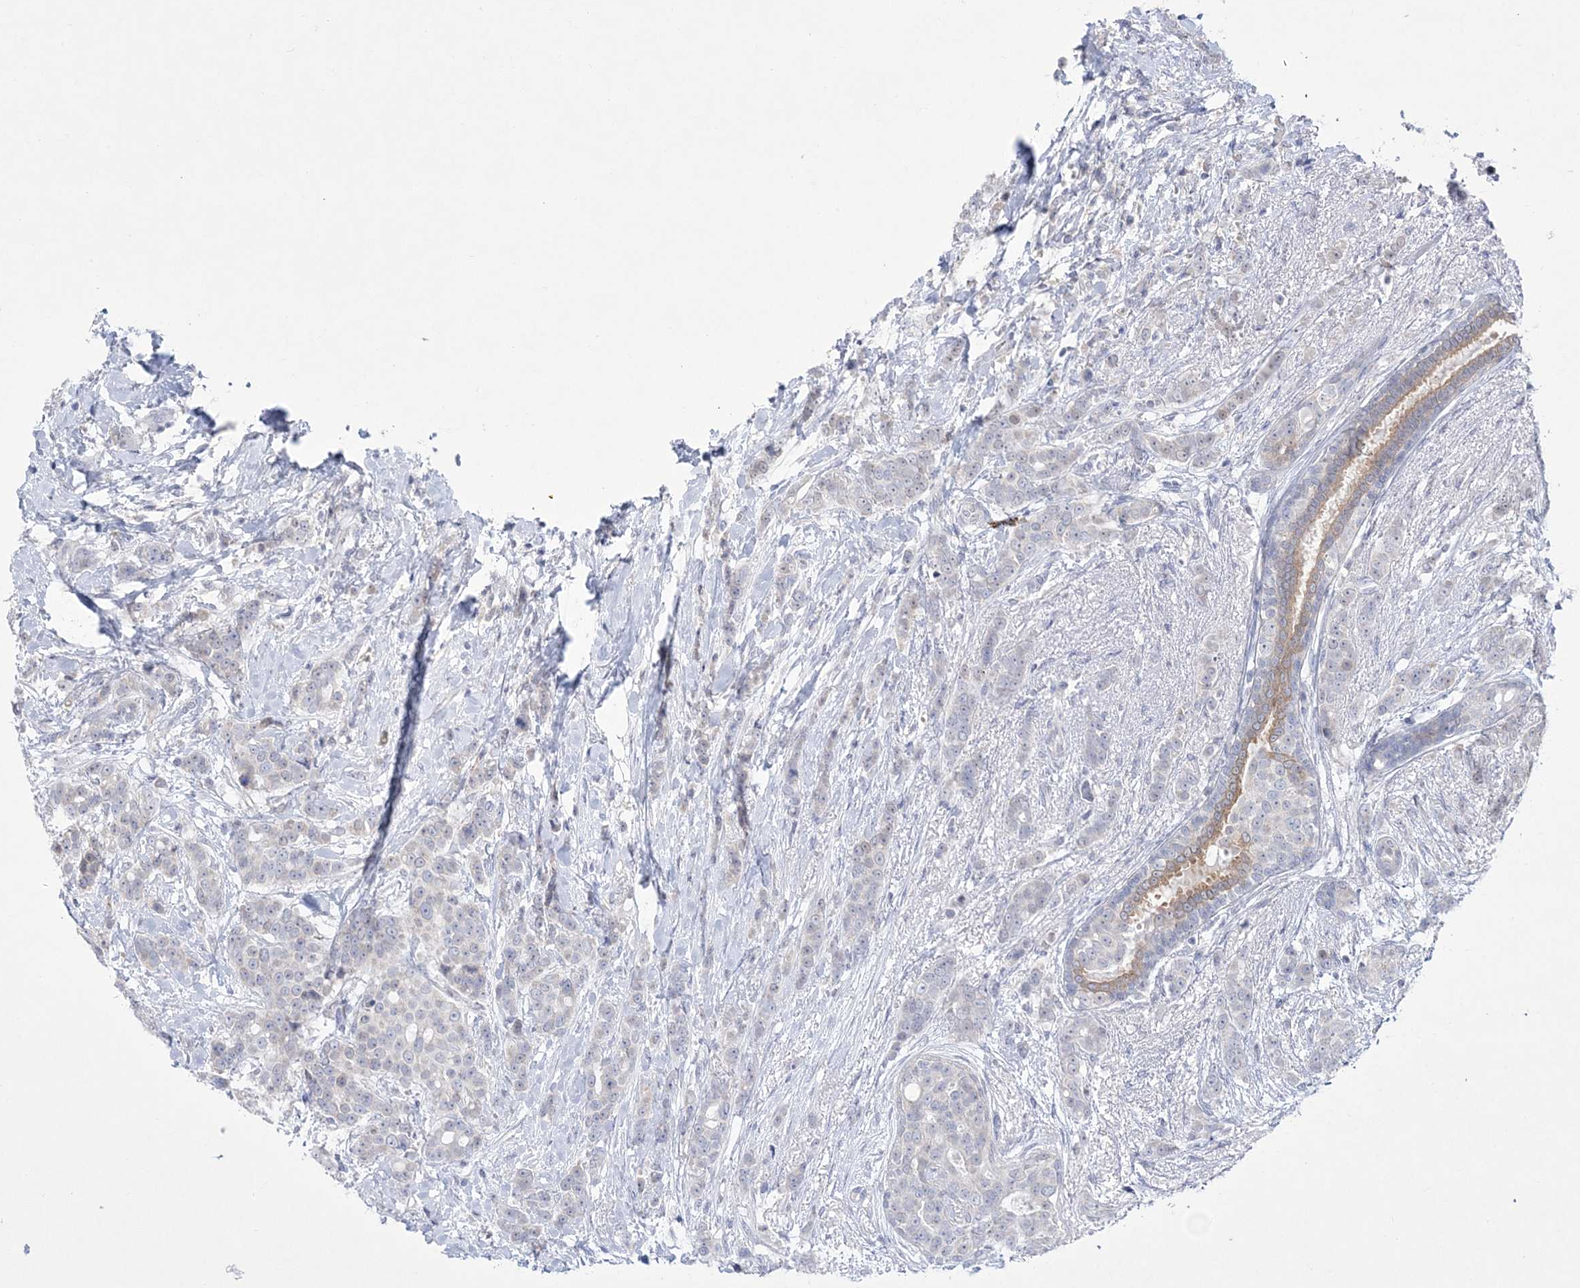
{"staining": {"intensity": "negative", "quantity": "none", "location": "none"}, "tissue": "breast cancer", "cell_type": "Tumor cells", "image_type": "cancer", "snomed": [{"axis": "morphology", "description": "Lobular carcinoma"}, {"axis": "topography", "description": "Breast"}], "caption": "Immunohistochemical staining of human breast cancer (lobular carcinoma) demonstrates no significant expression in tumor cells. (DAB immunohistochemistry (IHC) with hematoxylin counter stain).", "gene": "WDR27", "patient": {"sex": "female", "age": 51}}